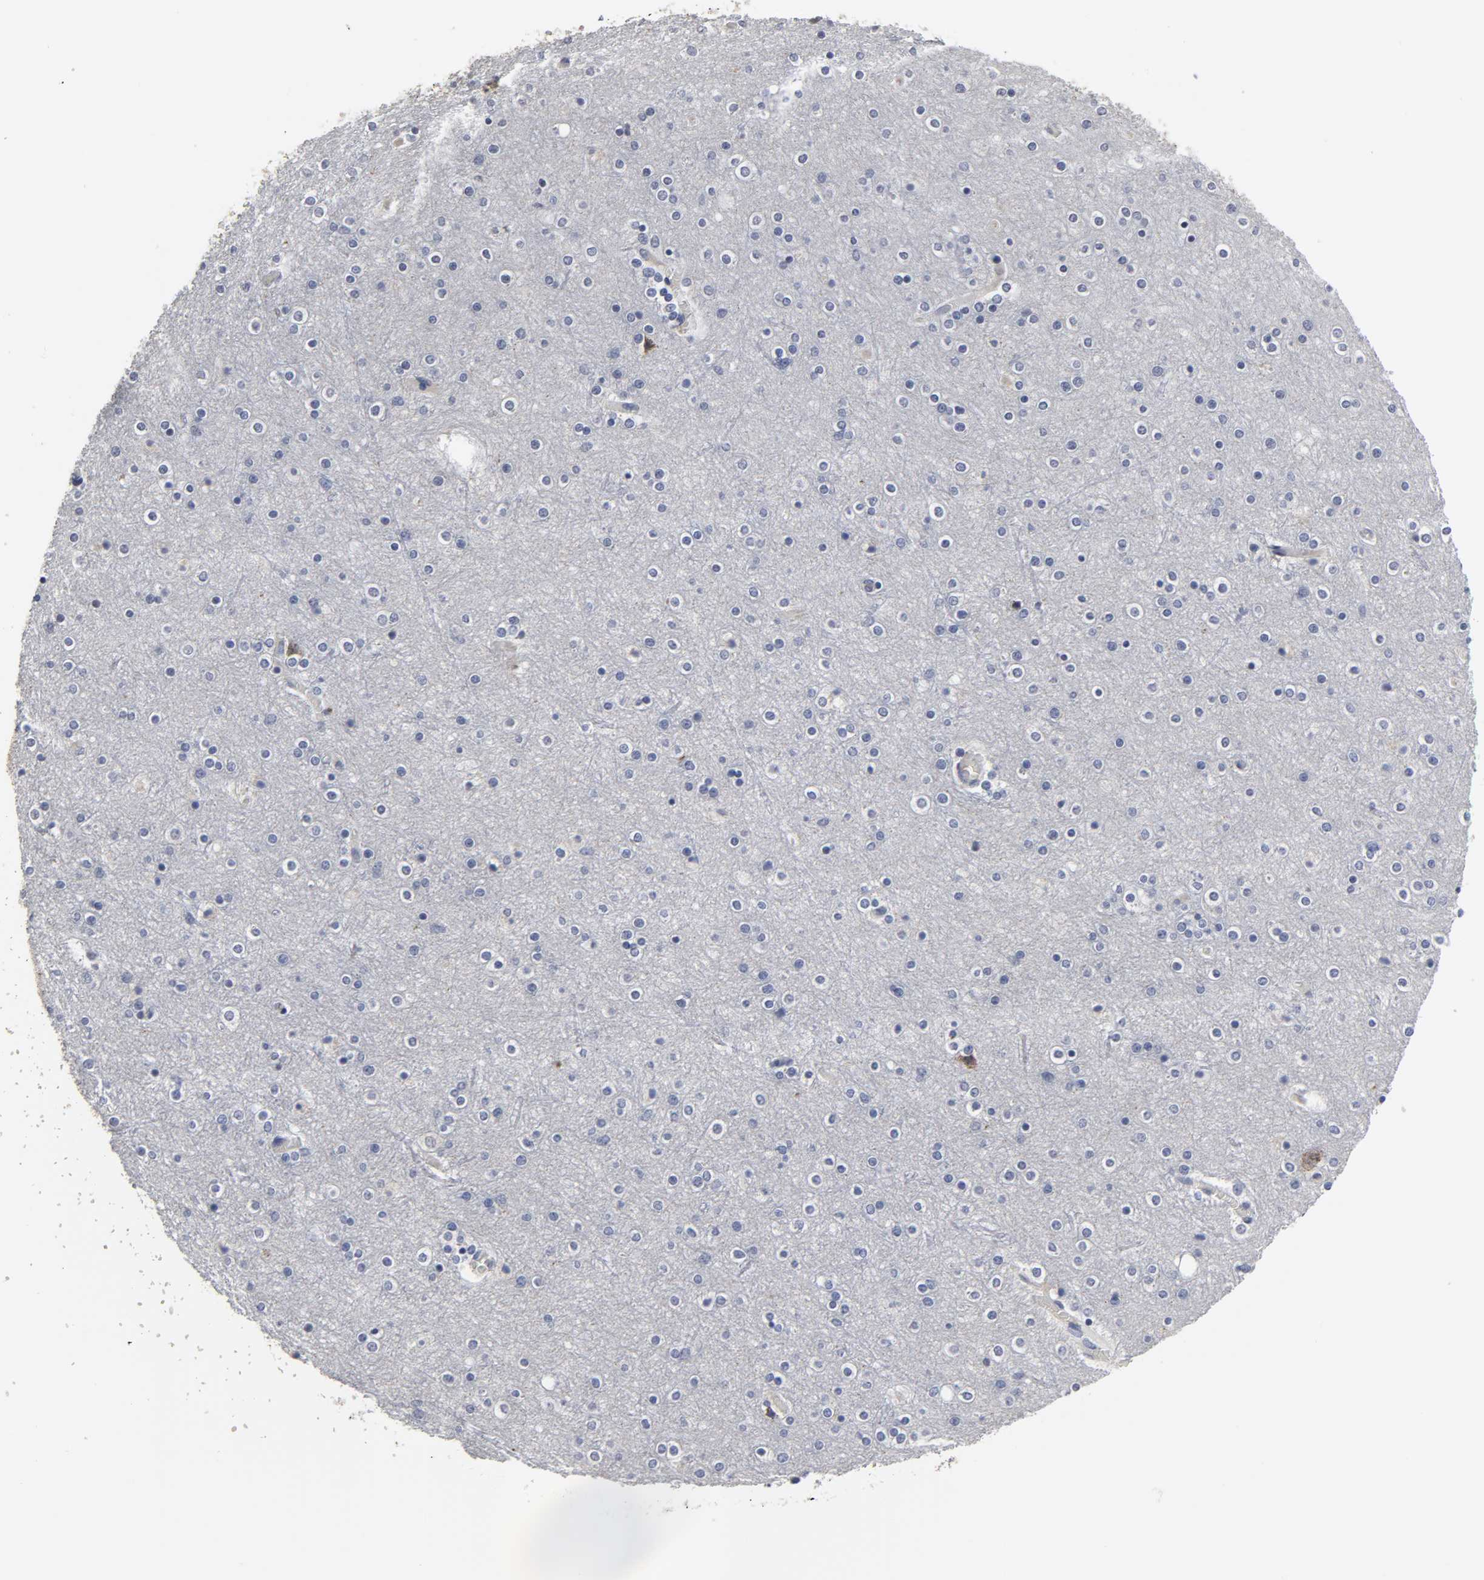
{"staining": {"intensity": "negative", "quantity": "none", "location": "none"}, "tissue": "cerebral cortex", "cell_type": "Endothelial cells", "image_type": "normal", "snomed": [{"axis": "morphology", "description": "Normal tissue, NOS"}, {"axis": "topography", "description": "Cerebral cortex"}], "caption": "IHC micrograph of normal human cerebral cortex stained for a protein (brown), which reveals no positivity in endothelial cells. The staining was performed using DAB (3,3'-diaminobenzidine) to visualize the protein expression in brown, while the nuclei were stained in blue with hematoxylin (Magnification: 20x).", "gene": "GRHL2", "patient": {"sex": "female", "age": 54}}